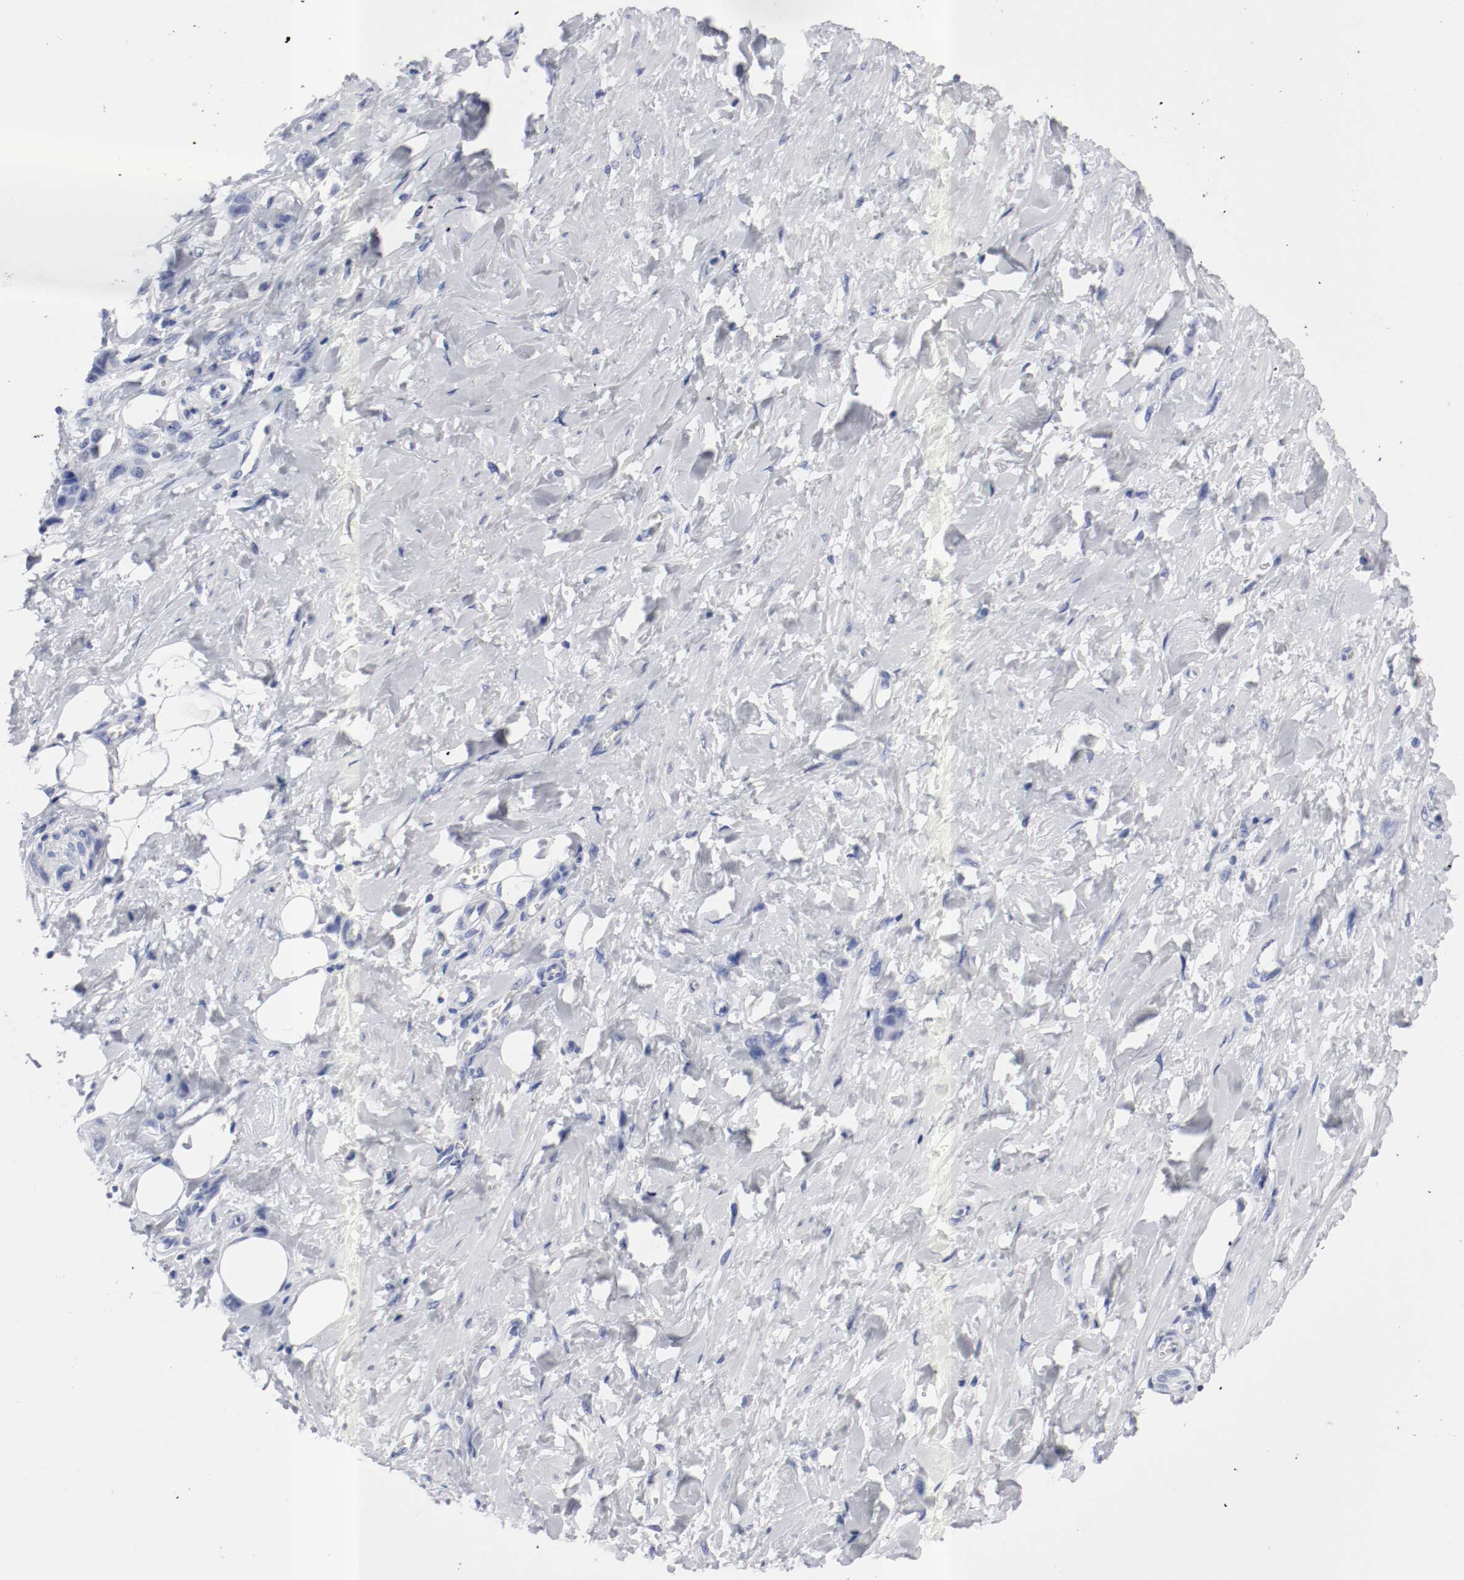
{"staining": {"intensity": "negative", "quantity": "none", "location": "none"}, "tissue": "stomach cancer", "cell_type": "Tumor cells", "image_type": "cancer", "snomed": [{"axis": "morphology", "description": "Adenocarcinoma, NOS"}, {"axis": "topography", "description": "Stomach"}], "caption": "Immunohistochemistry micrograph of human adenocarcinoma (stomach) stained for a protein (brown), which demonstrates no staining in tumor cells.", "gene": "GAD1", "patient": {"sex": "male", "age": 82}}